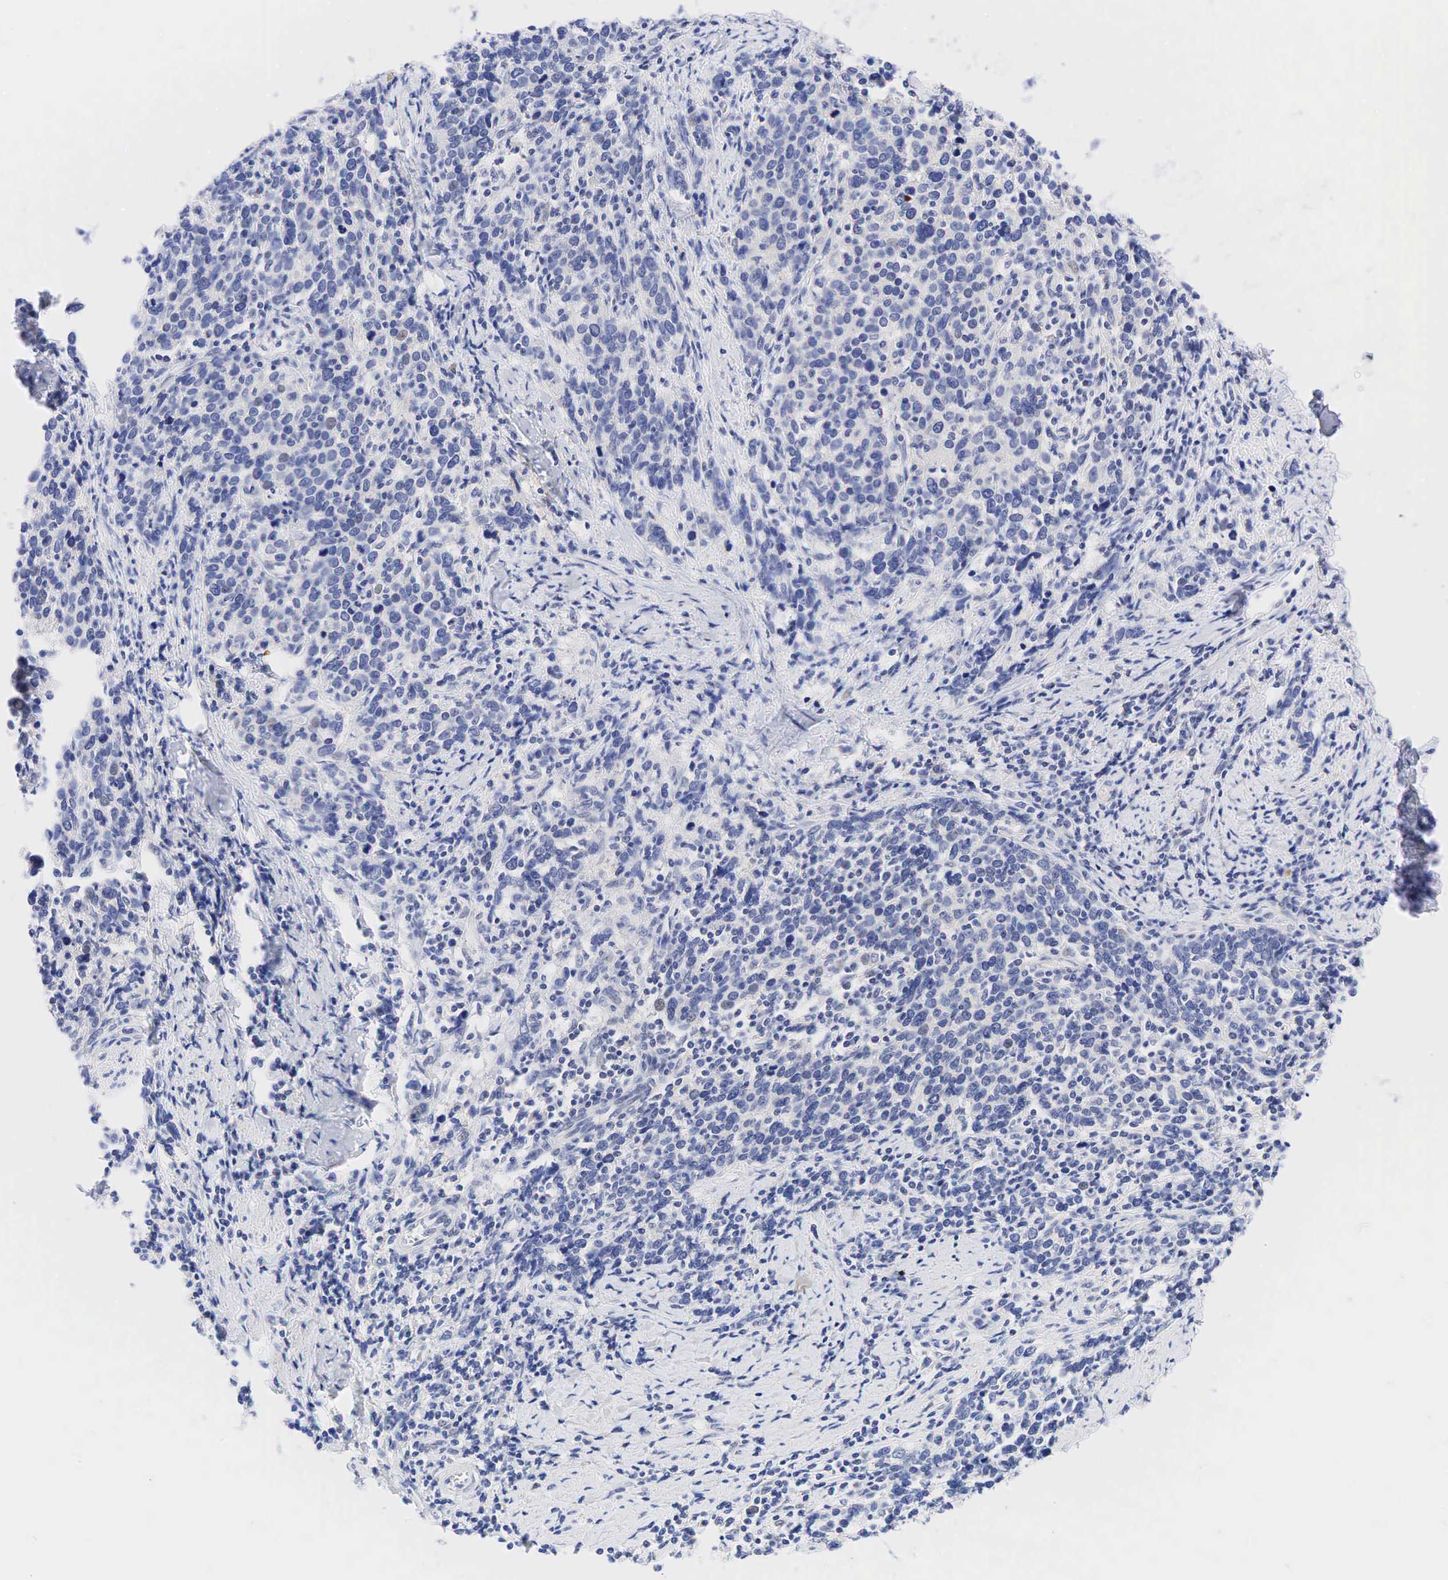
{"staining": {"intensity": "negative", "quantity": "none", "location": "none"}, "tissue": "cervical cancer", "cell_type": "Tumor cells", "image_type": "cancer", "snomed": [{"axis": "morphology", "description": "Squamous cell carcinoma, NOS"}, {"axis": "topography", "description": "Cervix"}], "caption": "An image of cervical squamous cell carcinoma stained for a protein exhibits no brown staining in tumor cells.", "gene": "AR", "patient": {"sex": "female", "age": 41}}